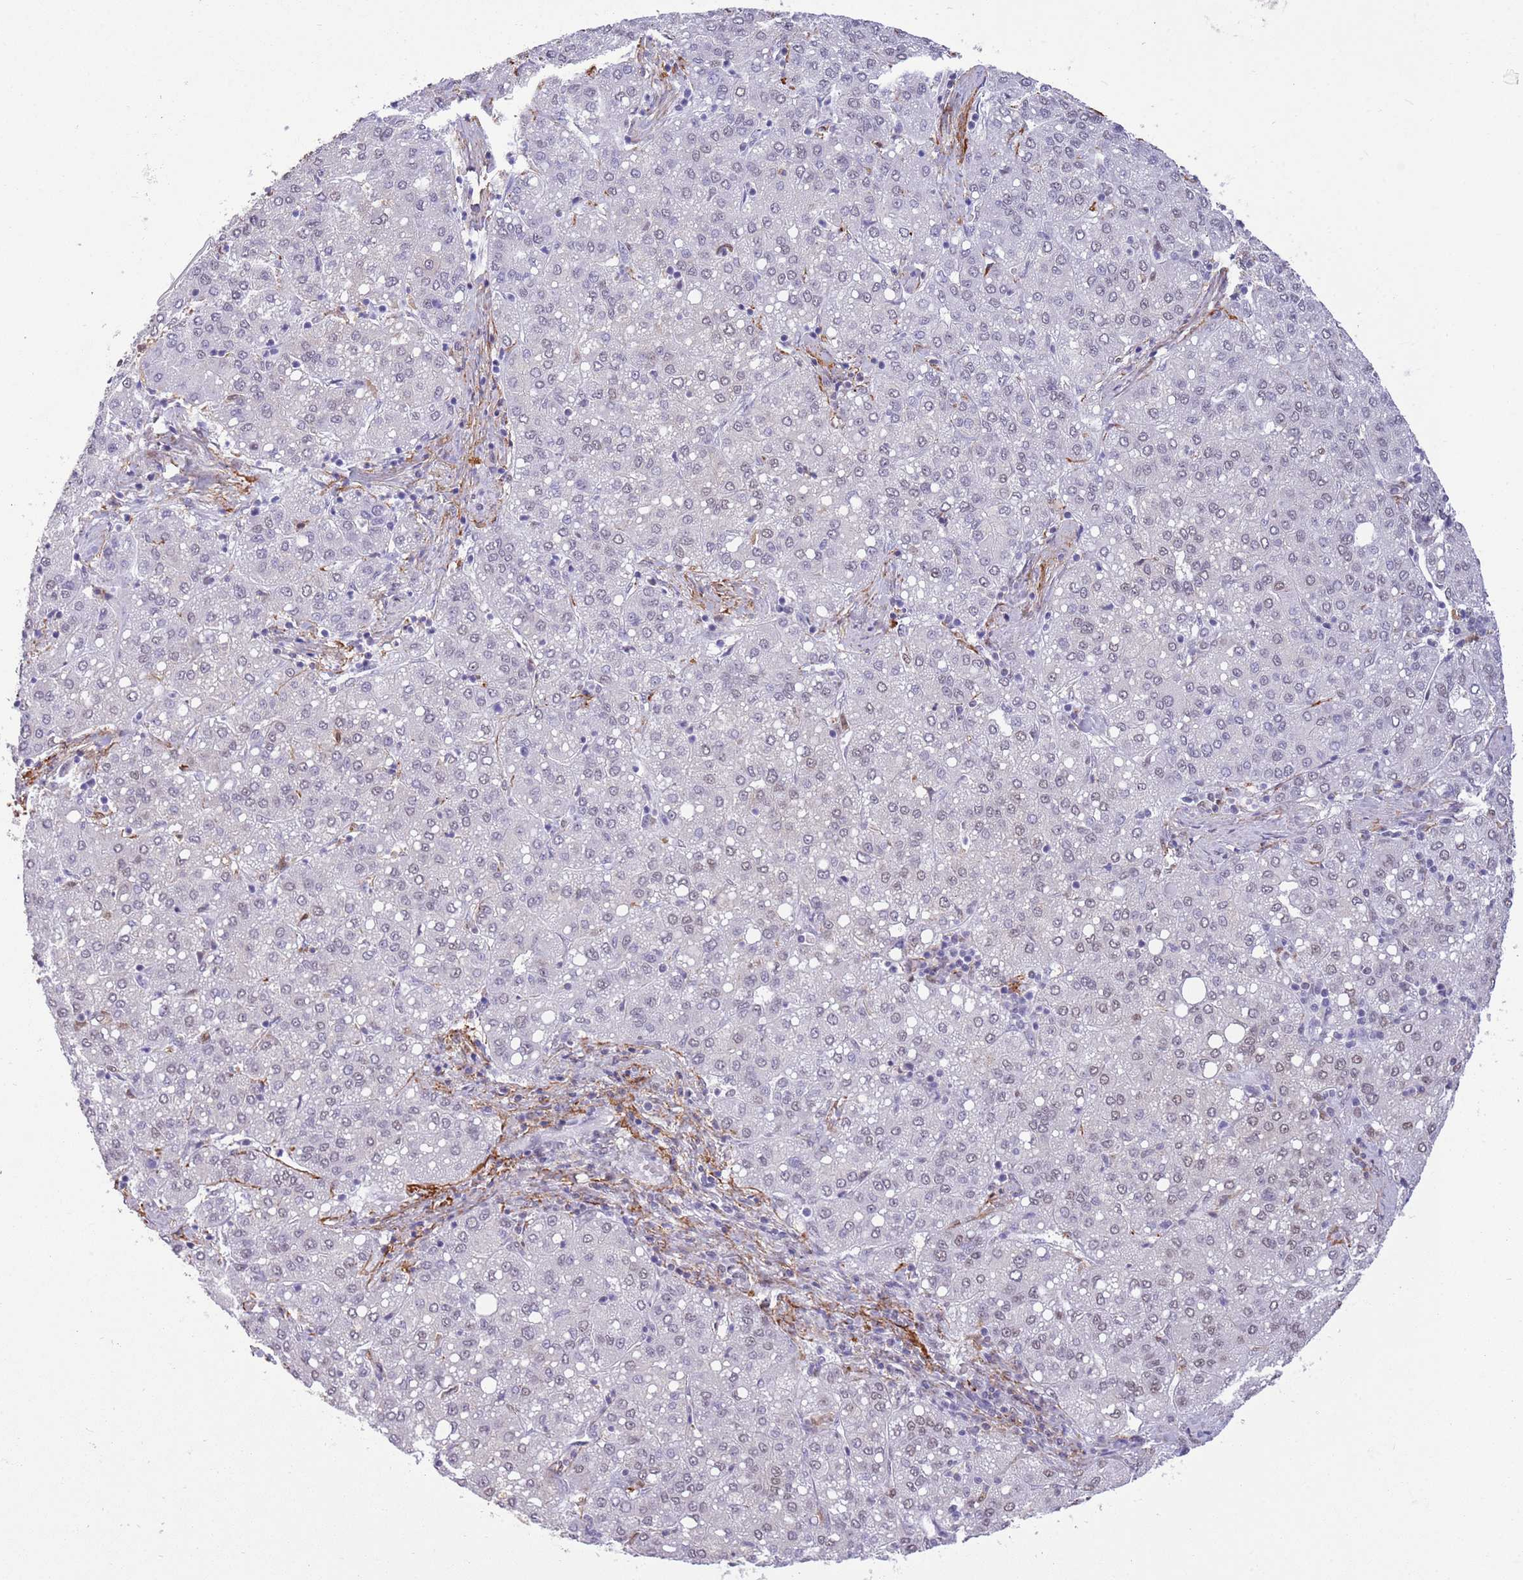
{"staining": {"intensity": "negative", "quantity": "none", "location": "none"}, "tissue": "liver cancer", "cell_type": "Tumor cells", "image_type": "cancer", "snomed": [{"axis": "morphology", "description": "Carcinoma, Hepatocellular, NOS"}, {"axis": "topography", "description": "Liver"}], "caption": "Tumor cells are negative for protein expression in human liver cancer (hepatocellular carcinoma). (Stains: DAB immunohistochemistry with hematoxylin counter stain, Microscopy: brightfield microscopy at high magnification).", "gene": "TRIM32", "patient": {"sex": "male", "age": 65}}